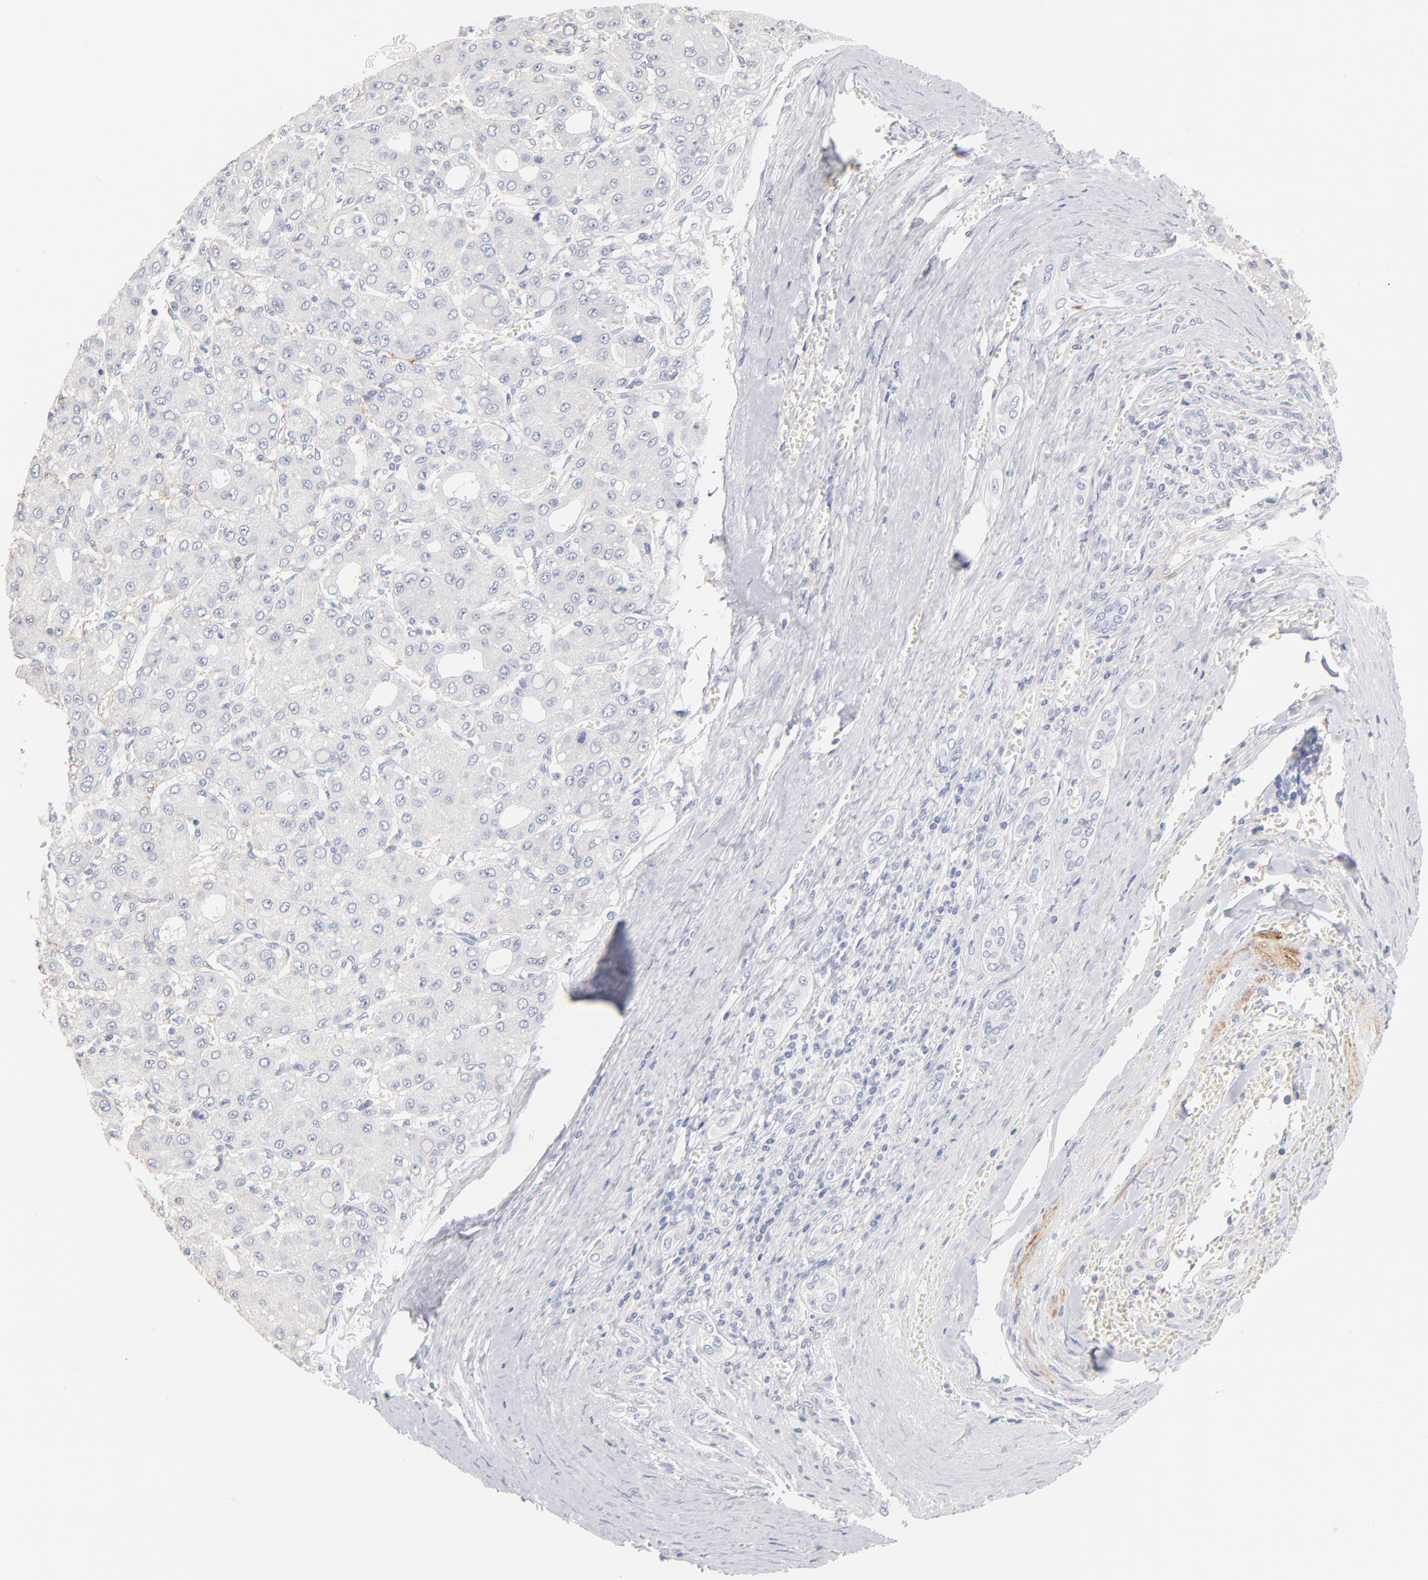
{"staining": {"intensity": "negative", "quantity": "none", "location": "none"}, "tissue": "liver cancer", "cell_type": "Tumor cells", "image_type": "cancer", "snomed": [{"axis": "morphology", "description": "Carcinoma, Hepatocellular, NOS"}, {"axis": "topography", "description": "Liver"}], "caption": "Human liver cancer stained for a protein using immunohistochemistry (IHC) displays no expression in tumor cells.", "gene": "ITGA8", "patient": {"sex": "male", "age": 69}}